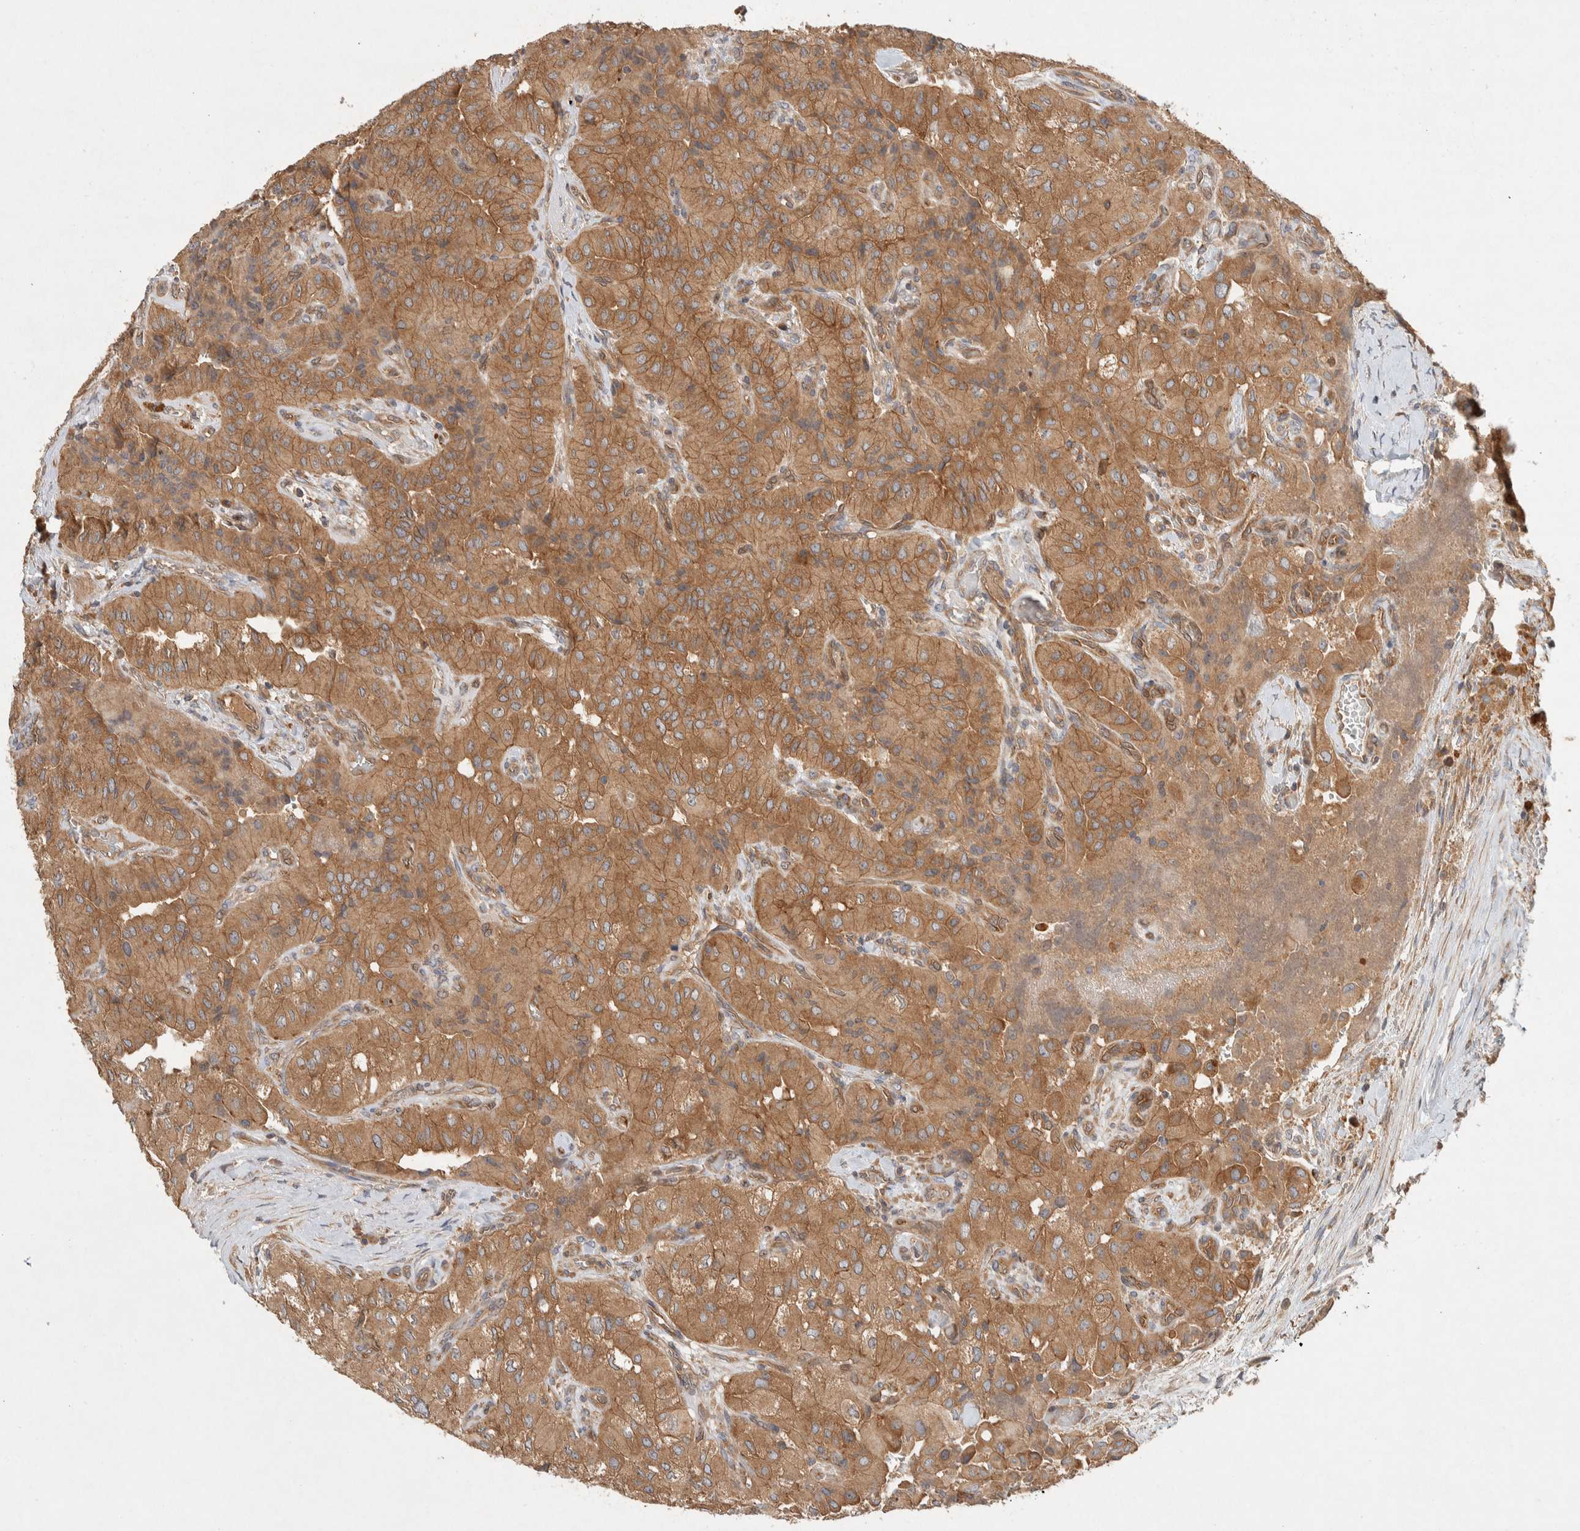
{"staining": {"intensity": "moderate", "quantity": ">75%", "location": "cytoplasmic/membranous"}, "tissue": "thyroid cancer", "cell_type": "Tumor cells", "image_type": "cancer", "snomed": [{"axis": "morphology", "description": "Papillary adenocarcinoma, NOS"}, {"axis": "topography", "description": "Thyroid gland"}], "caption": "The image demonstrates staining of thyroid cancer (papillary adenocarcinoma), revealing moderate cytoplasmic/membranous protein positivity (brown color) within tumor cells.", "gene": "PXK", "patient": {"sex": "female", "age": 59}}